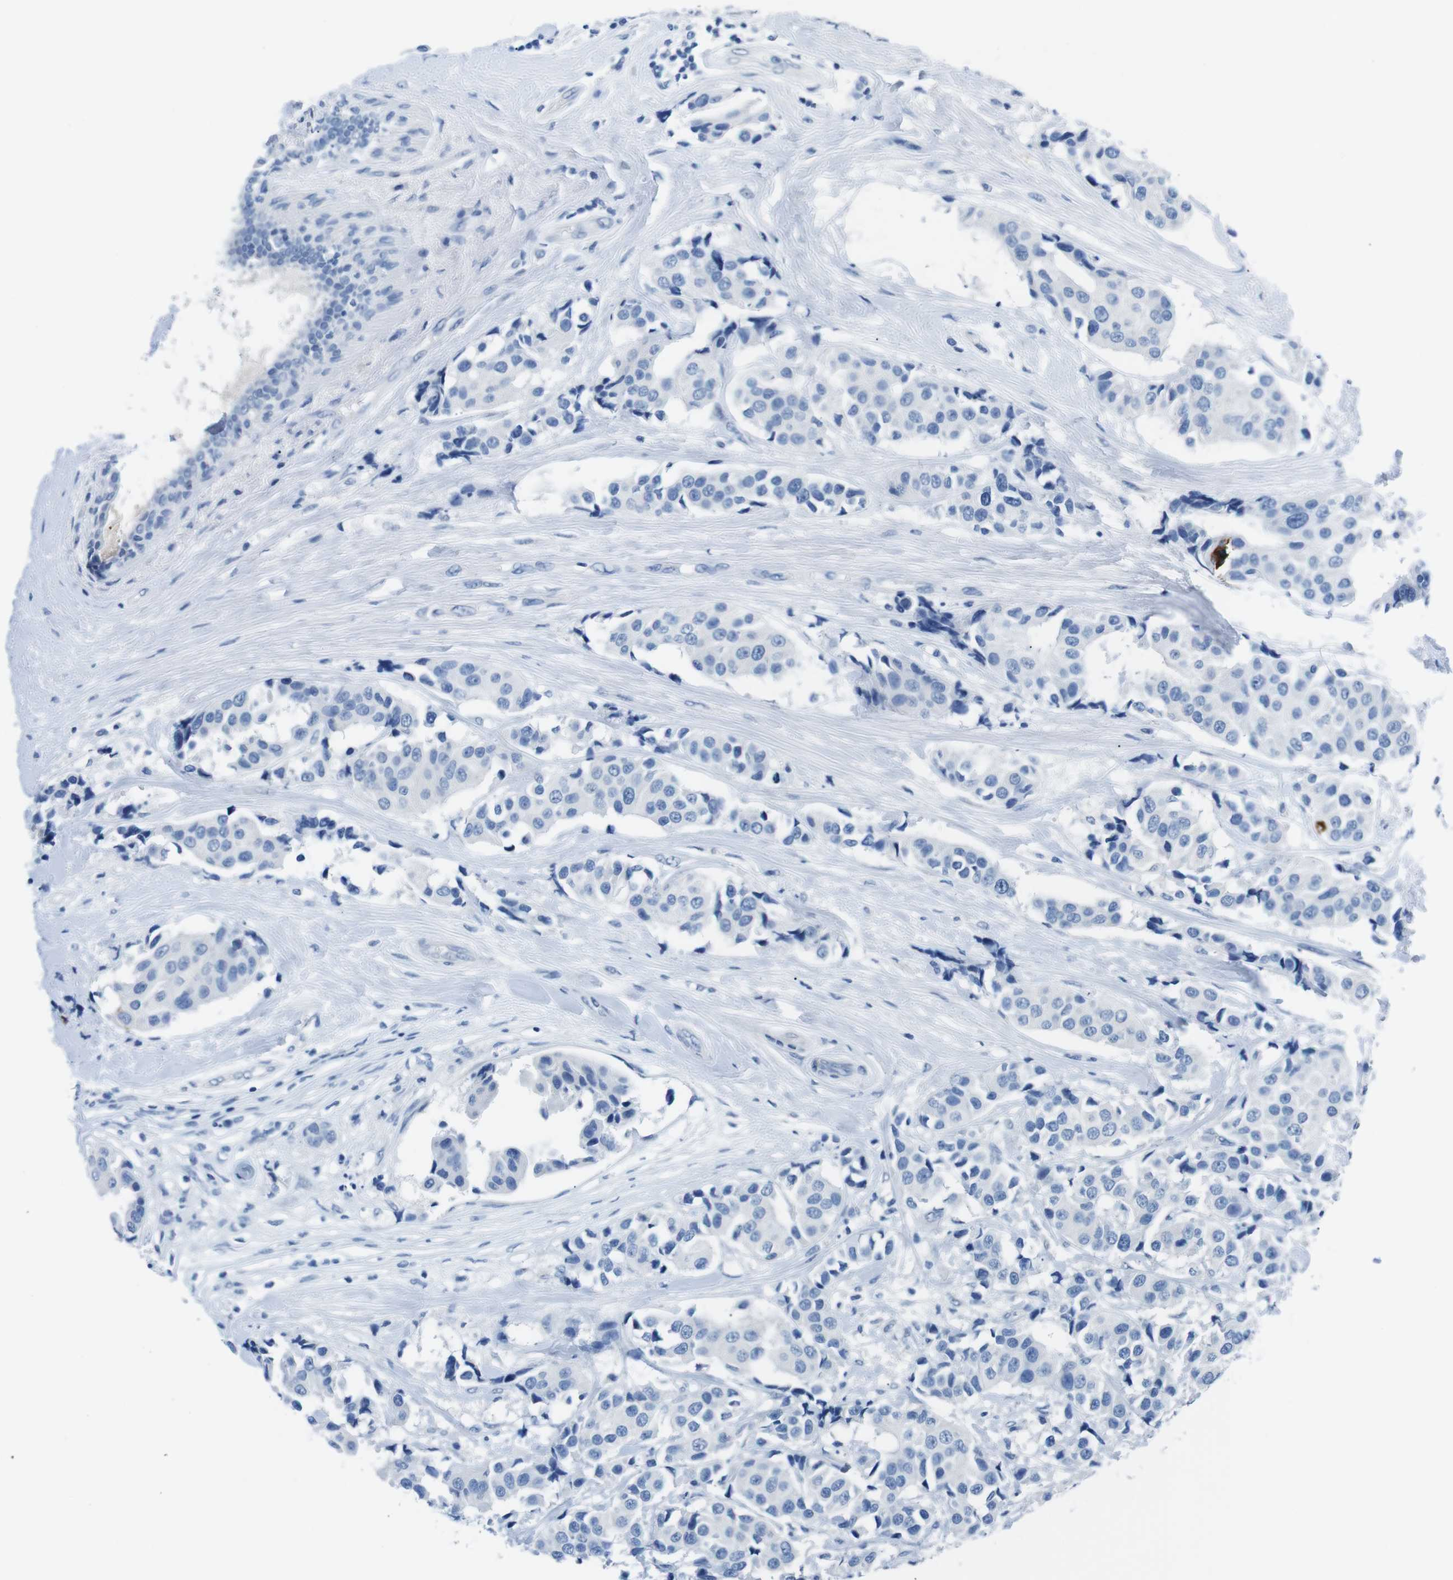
{"staining": {"intensity": "negative", "quantity": "none", "location": "none"}, "tissue": "breast cancer", "cell_type": "Tumor cells", "image_type": "cancer", "snomed": [{"axis": "morphology", "description": "Normal tissue, NOS"}, {"axis": "morphology", "description": "Duct carcinoma"}, {"axis": "topography", "description": "Breast"}], "caption": "IHC photomicrograph of neoplastic tissue: breast cancer stained with DAB (3,3'-diaminobenzidine) exhibits no significant protein positivity in tumor cells.", "gene": "MUC2", "patient": {"sex": "female", "age": 39}}